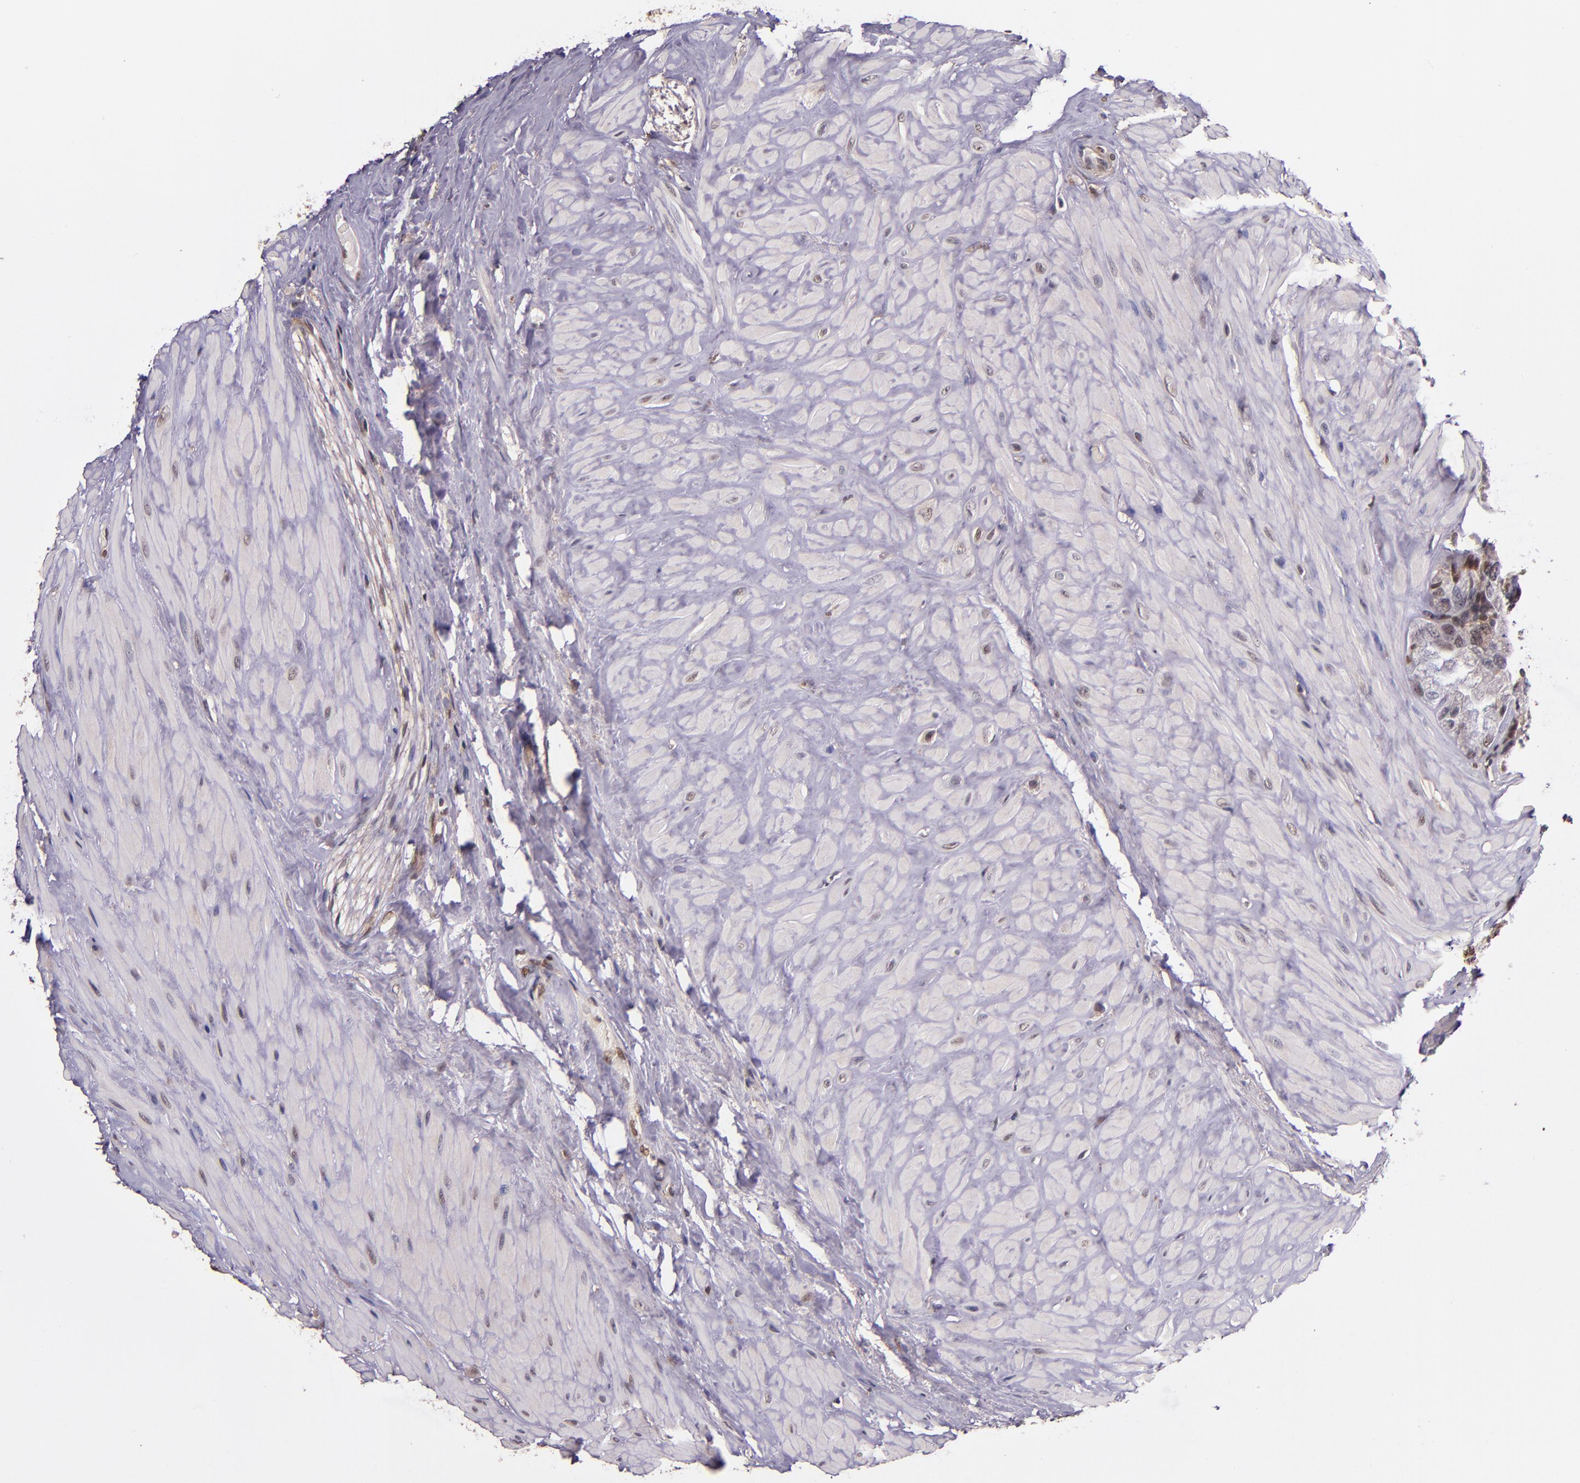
{"staining": {"intensity": "moderate", "quantity": ">75%", "location": "nuclear"}, "tissue": "seminal vesicle", "cell_type": "Glandular cells", "image_type": "normal", "snomed": [{"axis": "morphology", "description": "Normal tissue, NOS"}, {"axis": "morphology", "description": "Inflammation, NOS"}, {"axis": "topography", "description": "Urinary bladder"}, {"axis": "topography", "description": "Prostate"}, {"axis": "topography", "description": "Seminal veicle"}], "caption": "Immunohistochemical staining of benign human seminal vesicle displays >75% levels of moderate nuclear protein positivity in about >75% of glandular cells.", "gene": "STAT6", "patient": {"sex": "male", "age": 82}}